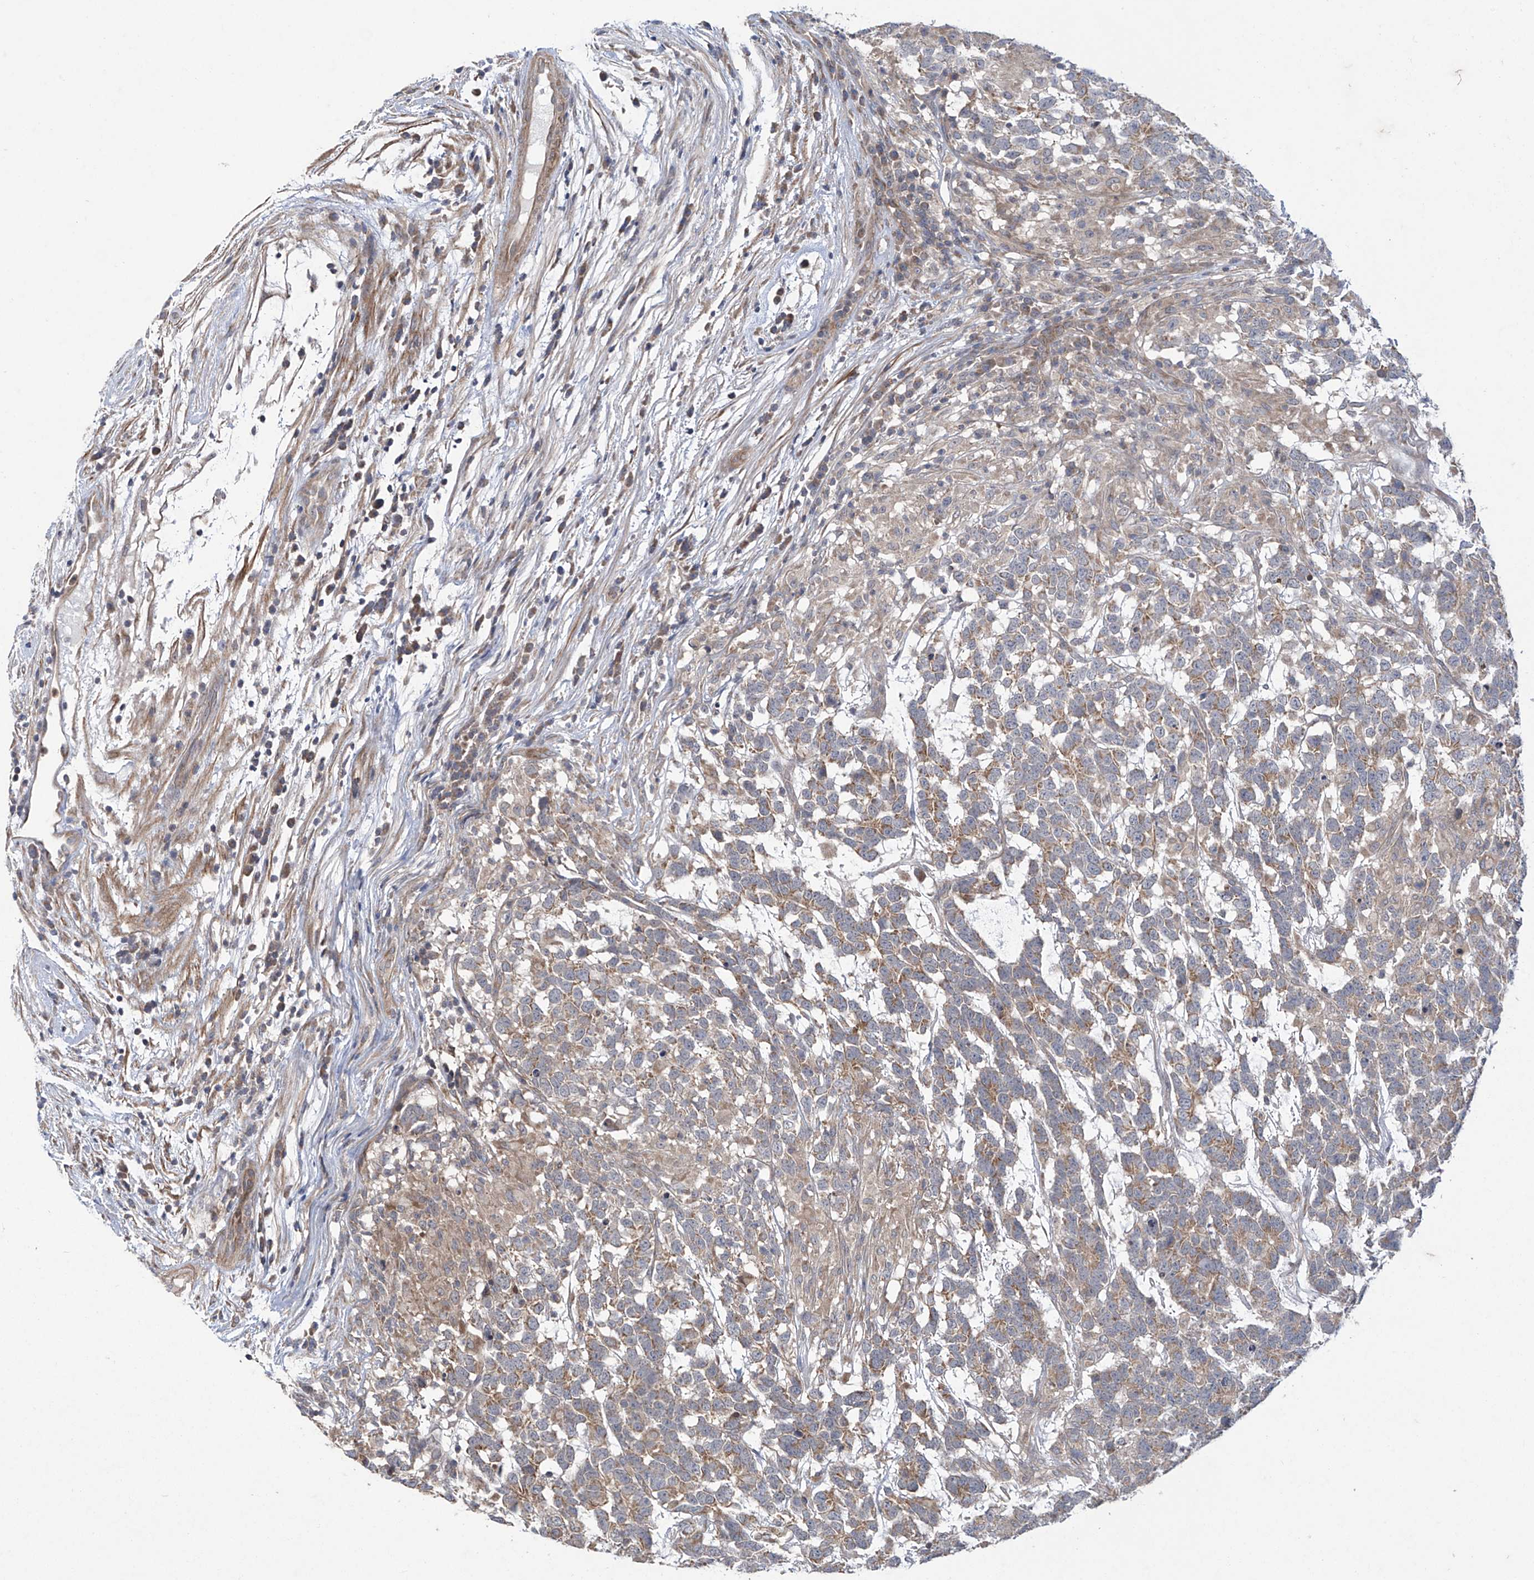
{"staining": {"intensity": "moderate", "quantity": "25%-75%", "location": "cytoplasmic/membranous"}, "tissue": "testis cancer", "cell_type": "Tumor cells", "image_type": "cancer", "snomed": [{"axis": "morphology", "description": "Carcinoma, Embryonal, NOS"}, {"axis": "topography", "description": "Testis"}], "caption": "Immunohistochemistry (IHC) (DAB) staining of human embryonal carcinoma (testis) reveals moderate cytoplasmic/membranous protein positivity in approximately 25%-75% of tumor cells.", "gene": "TRIM60", "patient": {"sex": "male", "age": 26}}